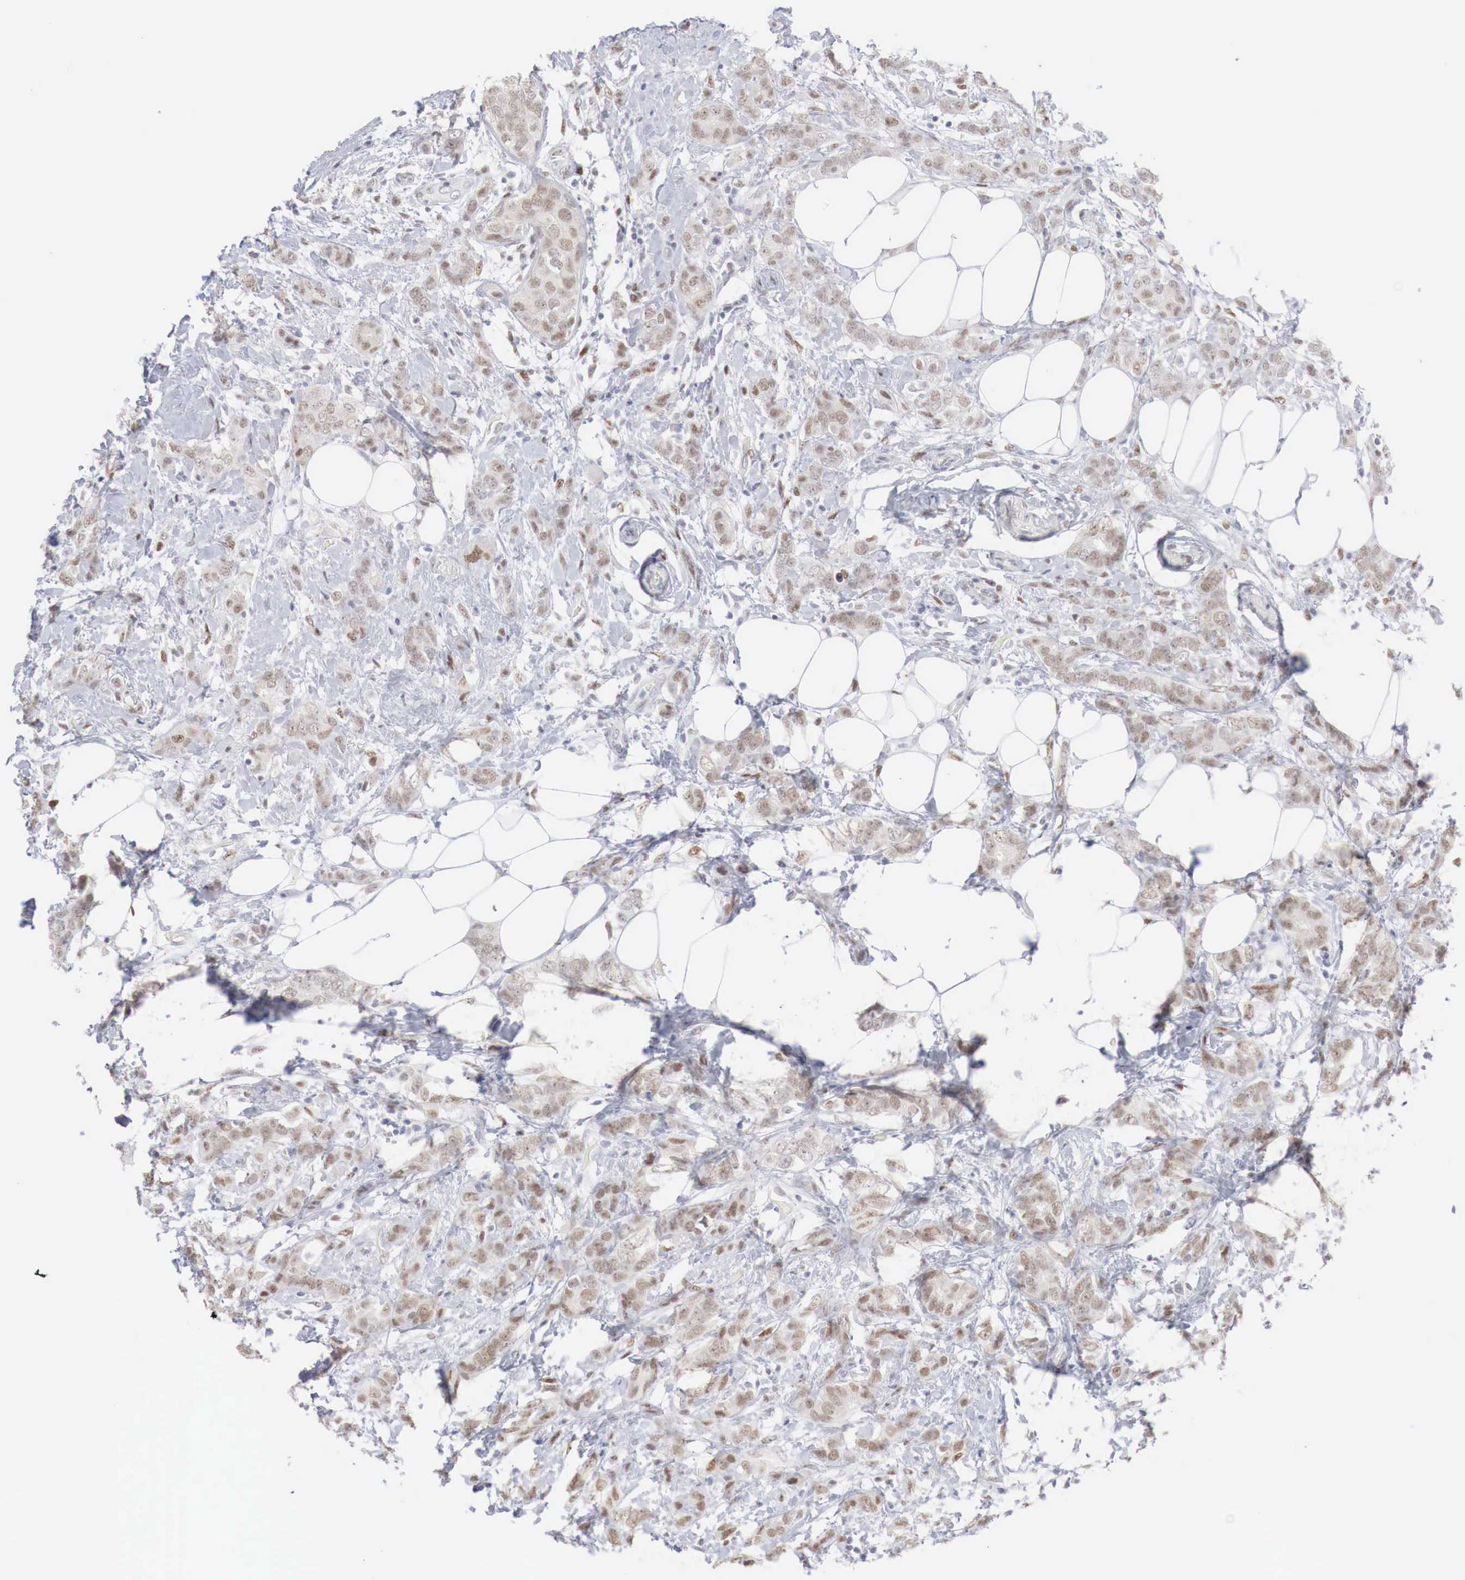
{"staining": {"intensity": "moderate", "quantity": ">75%", "location": "nuclear"}, "tissue": "breast cancer", "cell_type": "Tumor cells", "image_type": "cancer", "snomed": [{"axis": "morphology", "description": "Duct carcinoma"}, {"axis": "topography", "description": "Breast"}], "caption": "Invasive ductal carcinoma (breast) was stained to show a protein in brown. There is medium levels of moderate nuclear positivity in about >75% of tumor cells.", "gene": "FOXP2", "patient": {"sex": "female", "age": 53}}